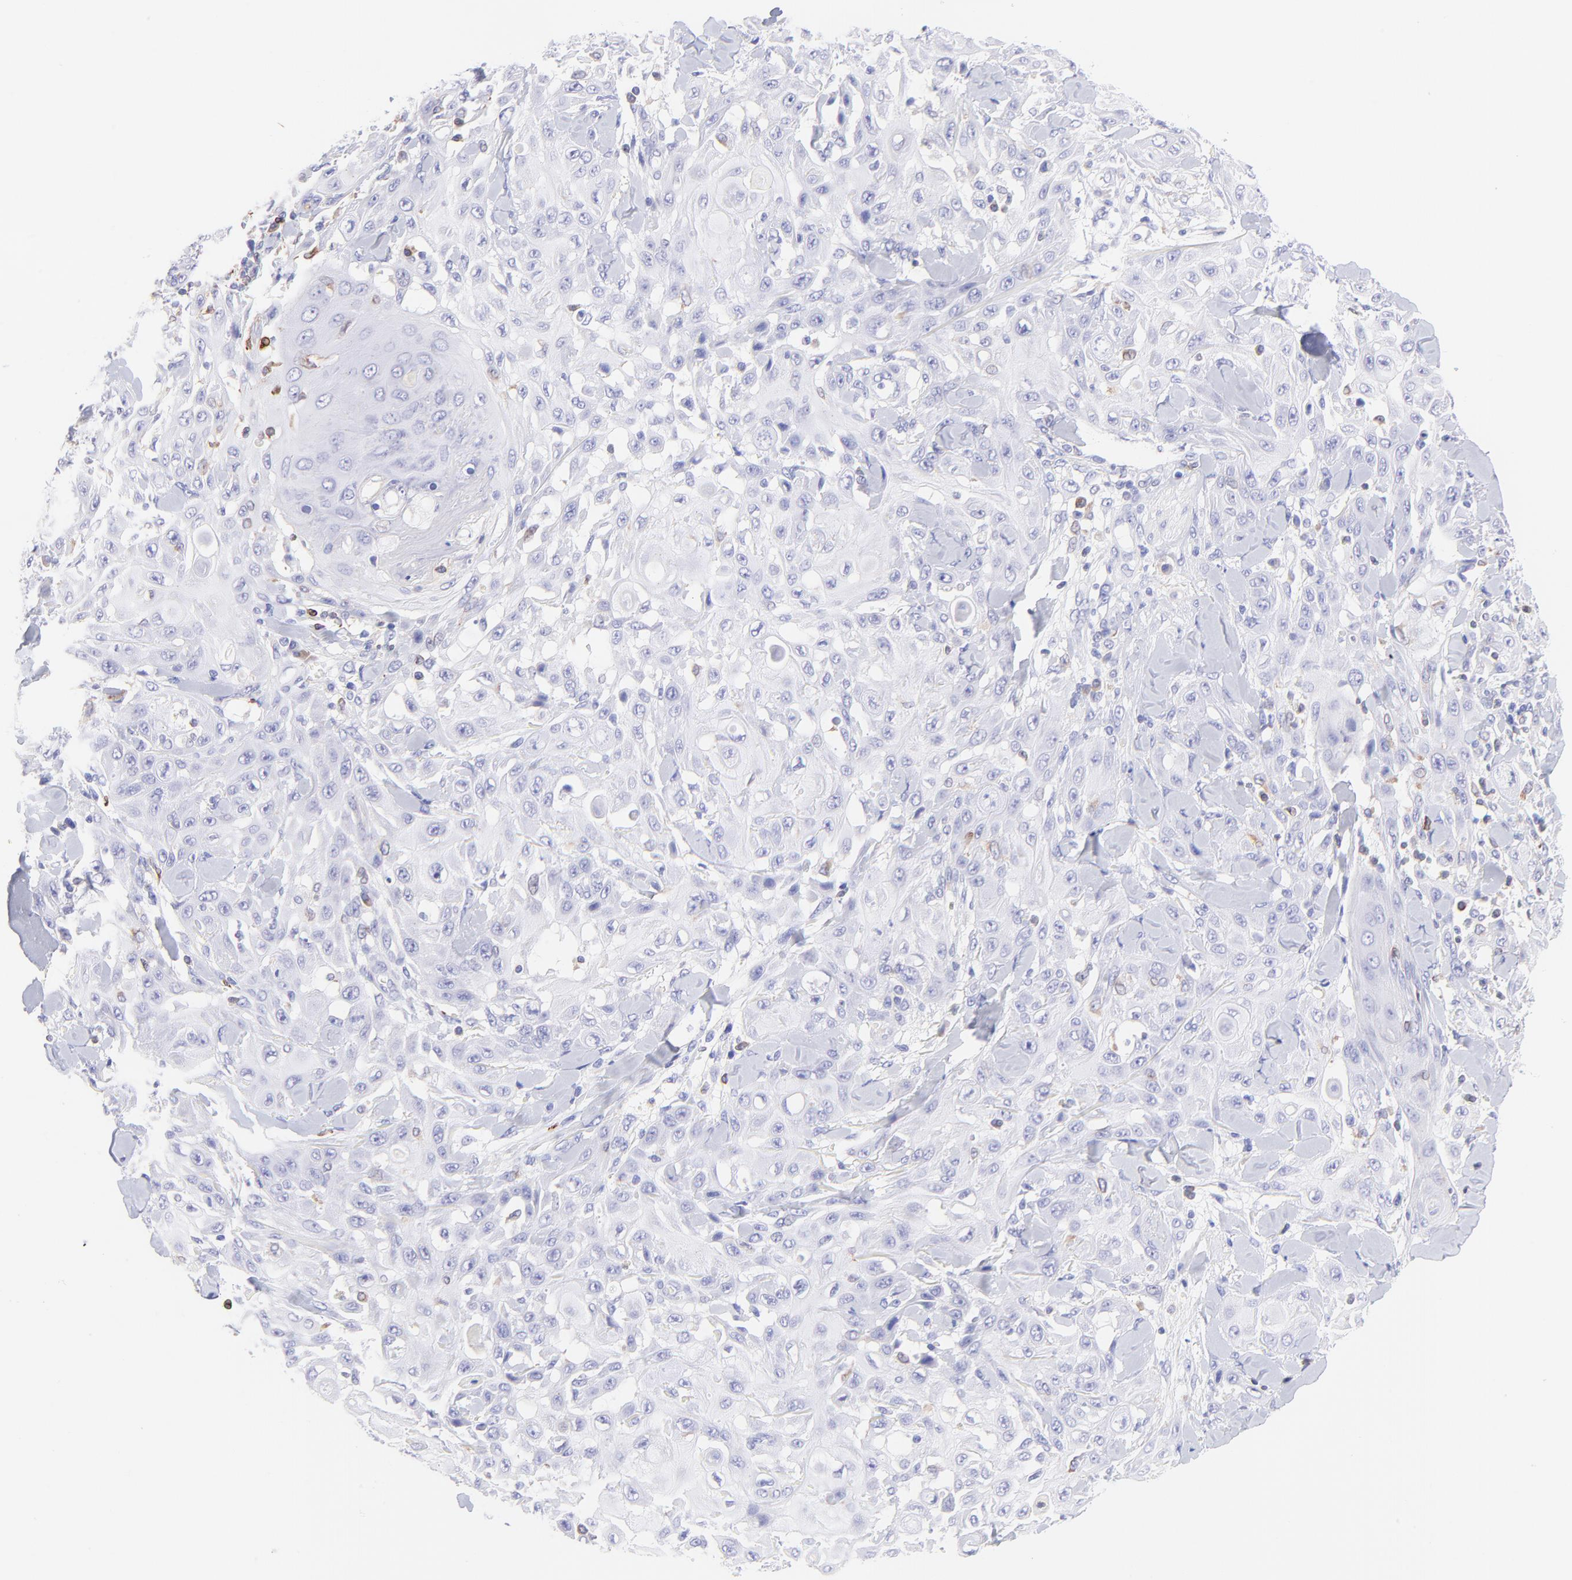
{"staining": {"intensity": "negative", "quantity": "none", "location": "none"}, "tissue": "skin cancer", "cell_type": "Tumor cells", "image_type": "cancer", "snomed": [{"axis": "morphology", "description": "Squamous cell carcinoma, NOS"}, {"axis": "topography", "description": "Skin"}], "caption": "DAB (3,3'-diaminobenzidine) immunohistochemical staining of skin squamous cell carcinoma demonstrates no significant staining in tumor cells.", "gene": "IRAG2", "patient": {"sex": "male", "age": 24}}